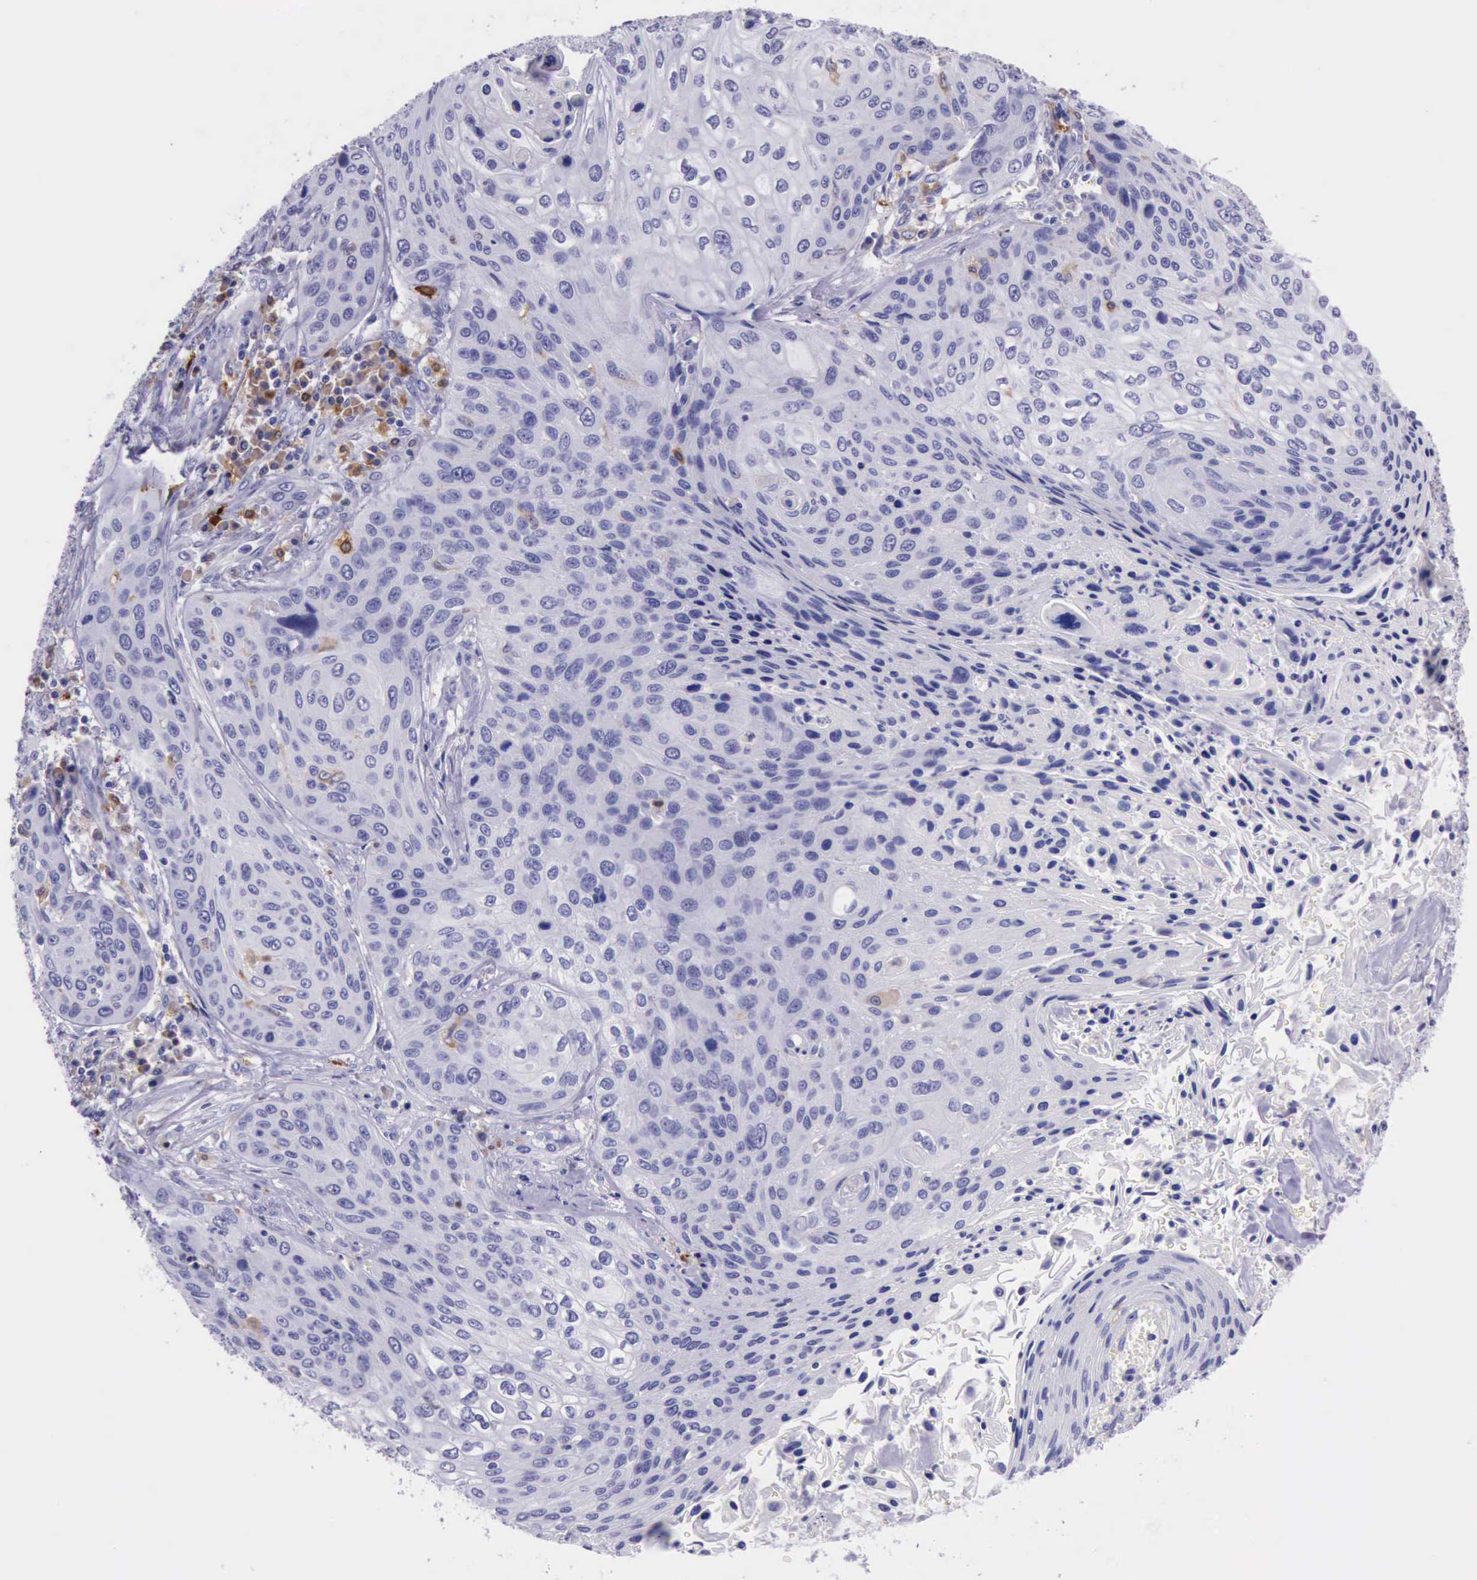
{"staining": {"intensity": "negative", "quantity": "none", "location": "none"}, "tissue": "cervical cancer", "cell_type": "Tumor cells", "image_type": "cancer", "snomed": [{"axis": "morphology", "description": "Squamous cell carcinoma, NOS"}, {"axis": "topography", "description": "Cervix"}], "caption": "Immunohistochemistry of cervical cancer displays no staining in tumor cells.", "gene": "BTK", "patient": {"sex": "female", "age": 32}}